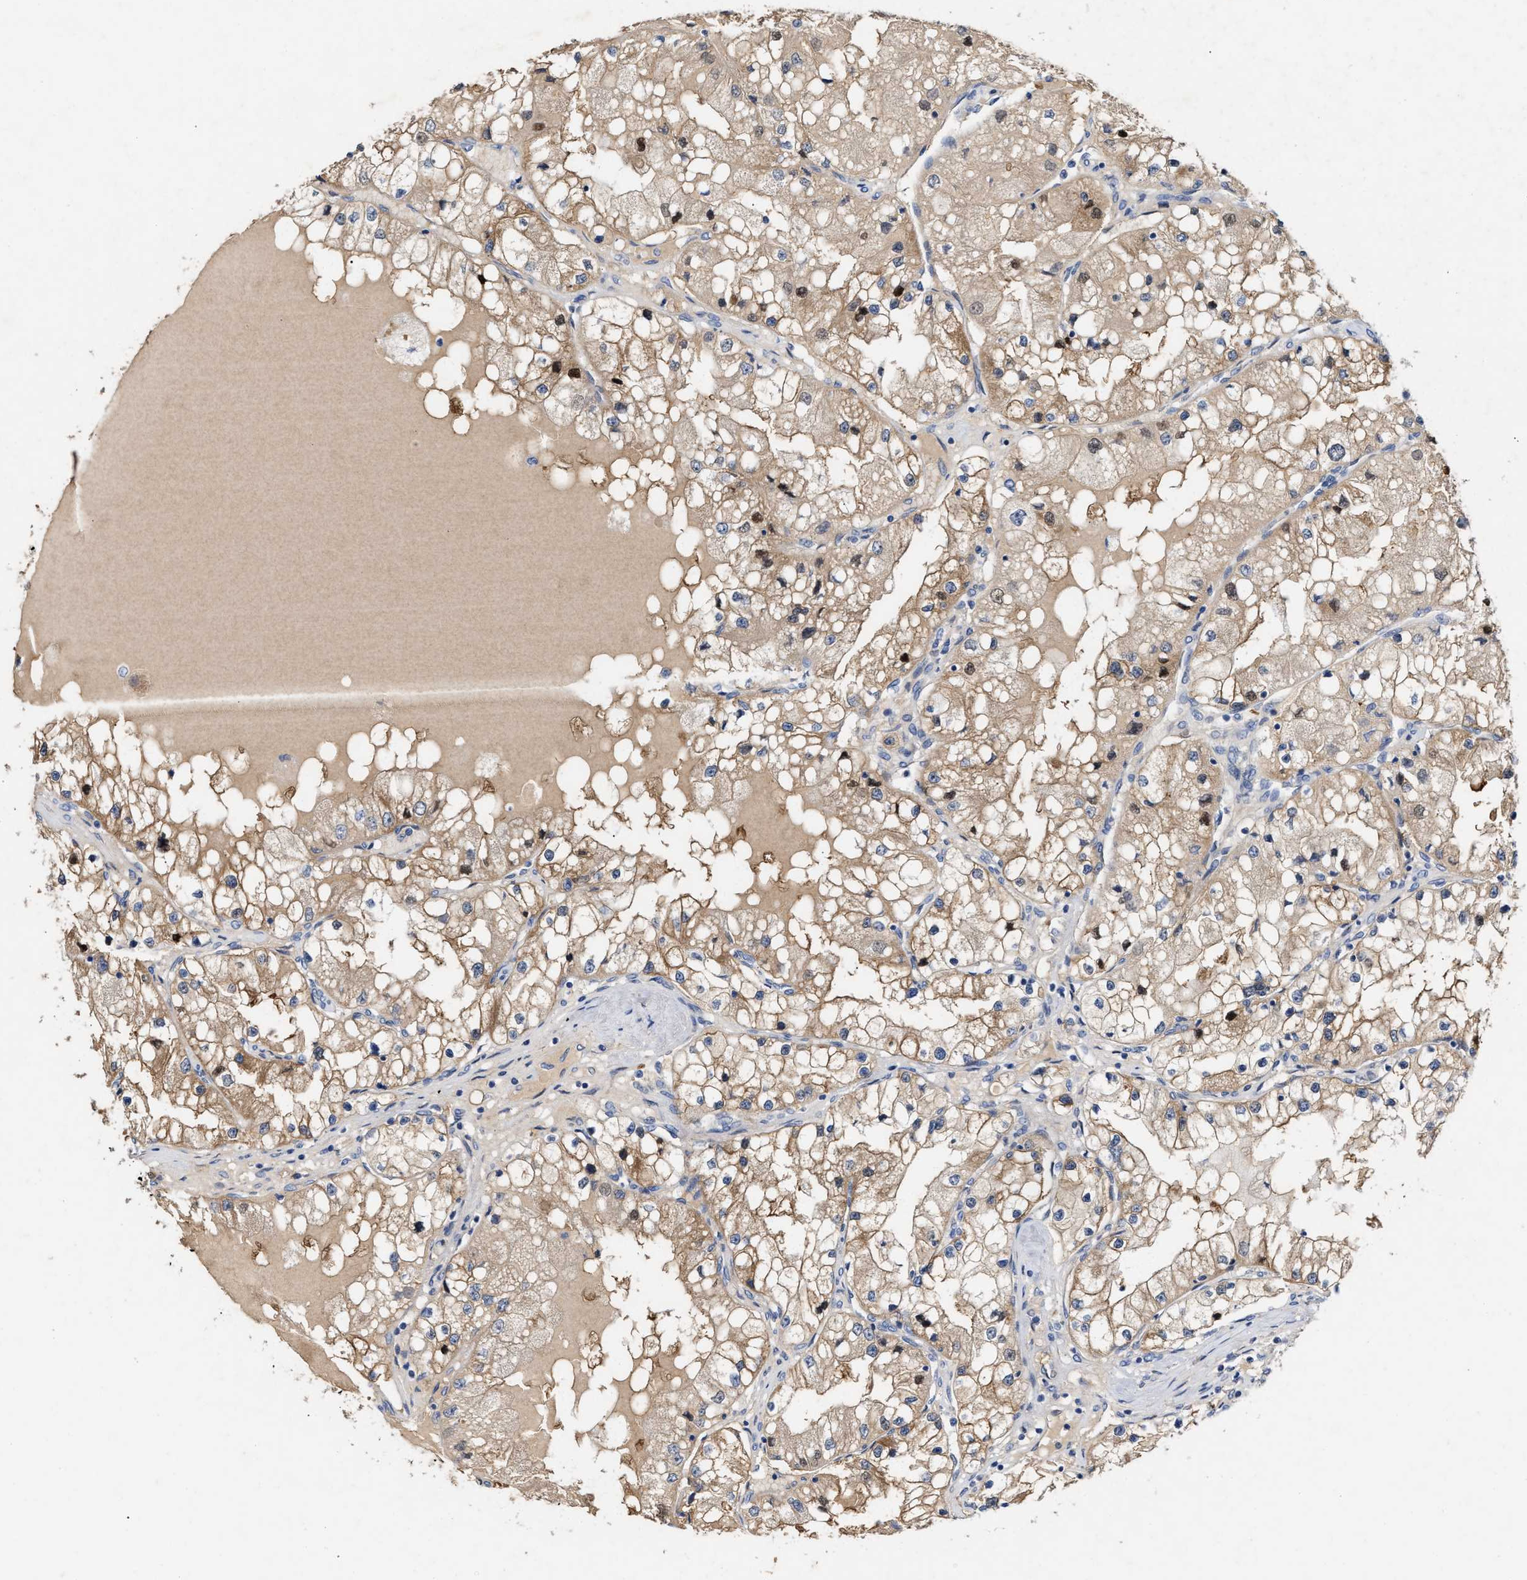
{"staining": {"intensity": "moderate", "quantity": ">75%", "location": "cytoplasmic/membranous,nuclear"}, "tissue": "renal cancer", "cell_type": "Tumor cells", "image_type": "cancer", "snomed": [{"axis": "morphology", "description": "Adenocarcinoma, NOS"}, {"axis": "topography", "description": "Kidney"}], "caption": "This is an image of IHC staining of renal cancer (adenocarcinoma), which shows moderate staining in the cytoplasmic/membranous and nuclear of tumor cells.", "gene": "BBLN", "patient": {"sex": "male", "age": 68}}